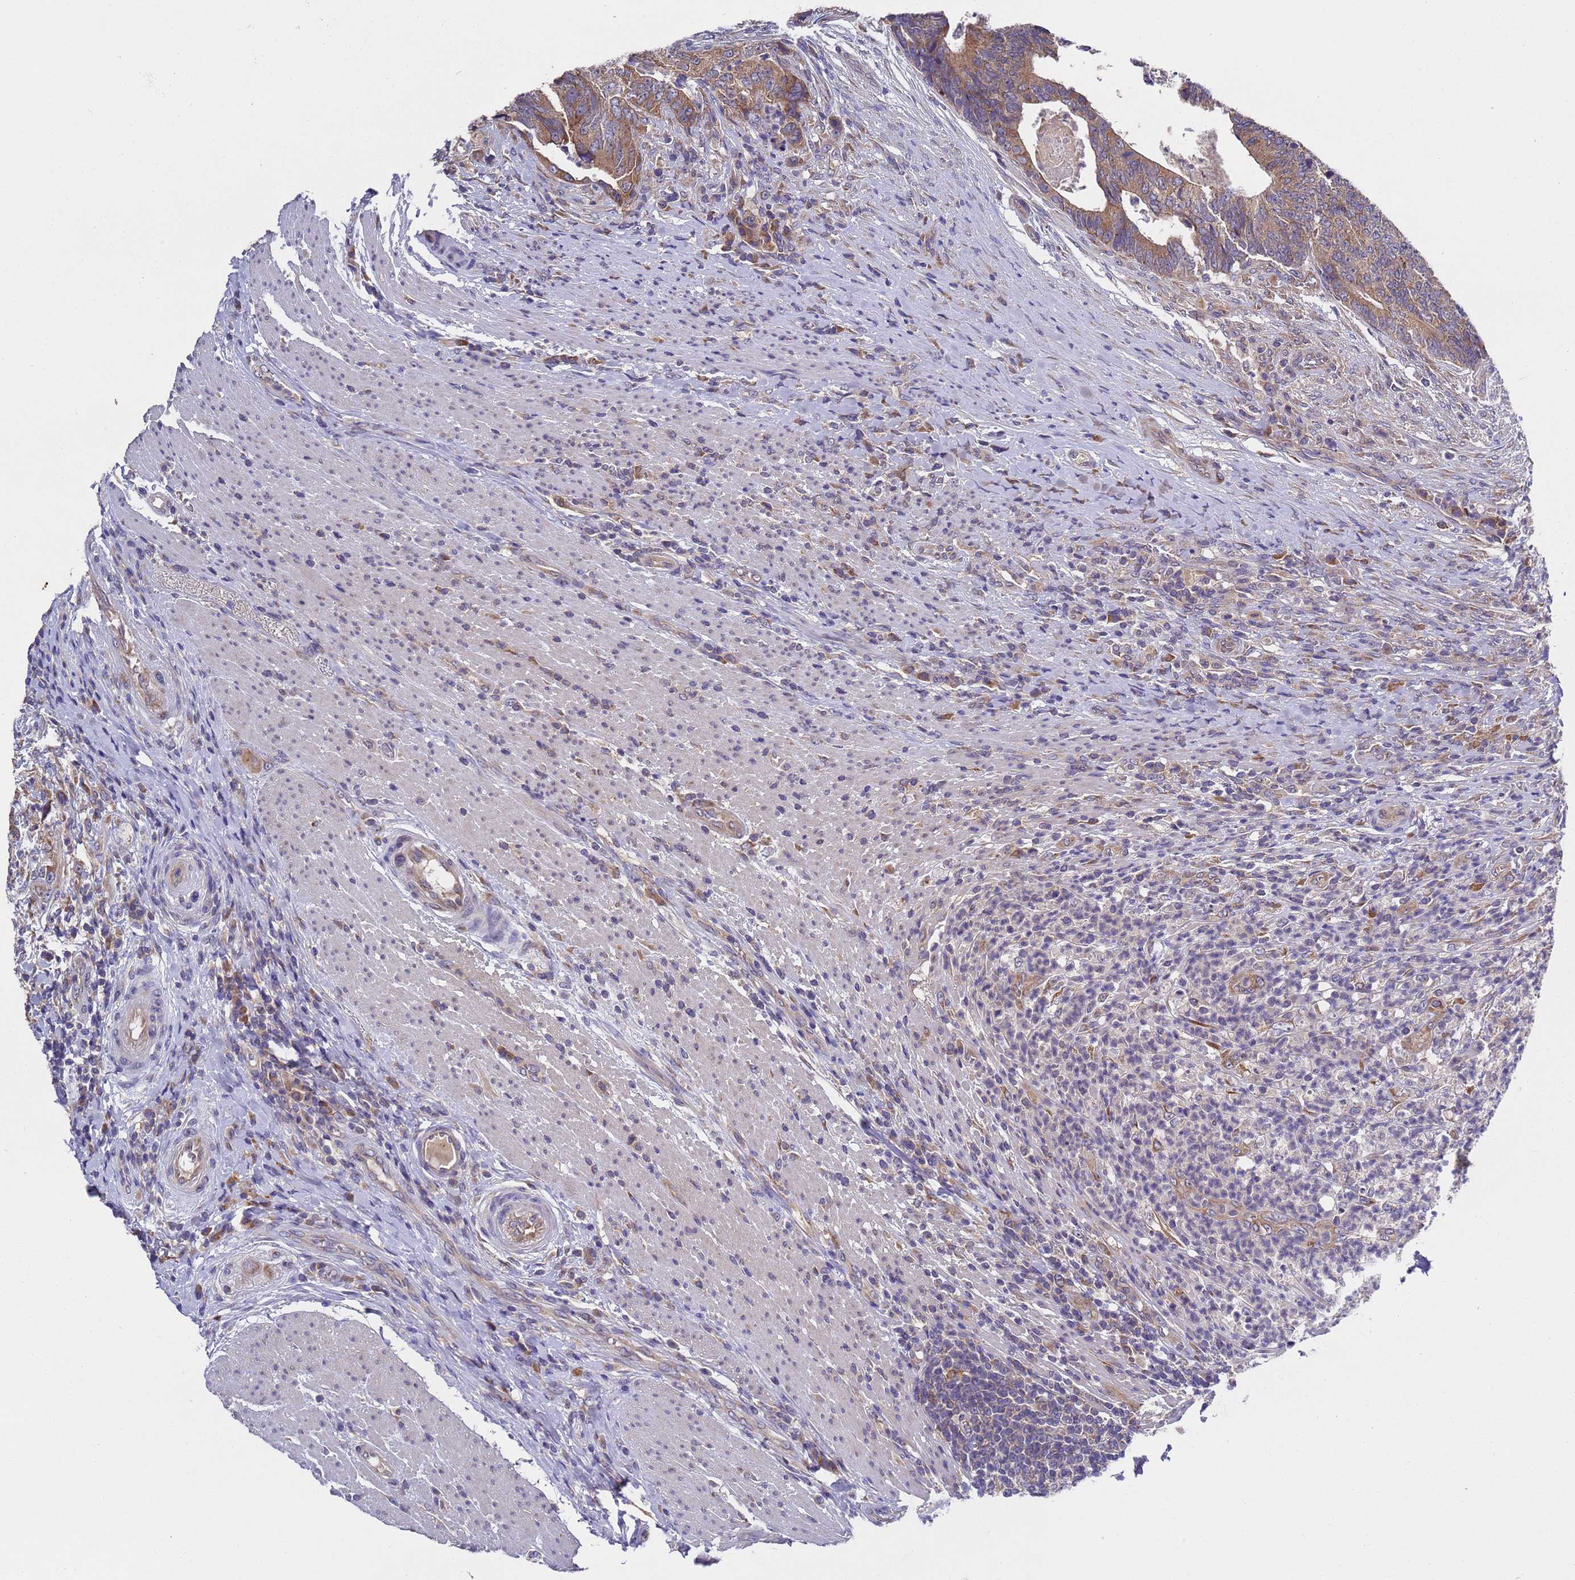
{"staining": {"intensity": "moderate", "quantity": ">75%", "location": "cytoplasmic/membranous"}, "tissue": "colorectal cancer", "cell_type": "Tumor cells", "image_type": "cancer", "snomed": [{"axis": "morphology", "description": "Adenocarcinoma, NOS"}, {"axis": "topography", "description": "Colon"}], "caption": "Immunohistochemistry (IHC) micrograph of neoplastic tissue: human colorectal adenocarcinoma stained using immunohistochemistry displays medium levels of moderate protein expression localized specifically in the cytoplasmic/membranous of tumor cells, appearing as a cytoplasmic/membranous brown color.", "gene": "DCAF12L2", "patient": {"sex": "female", "age": 67}}